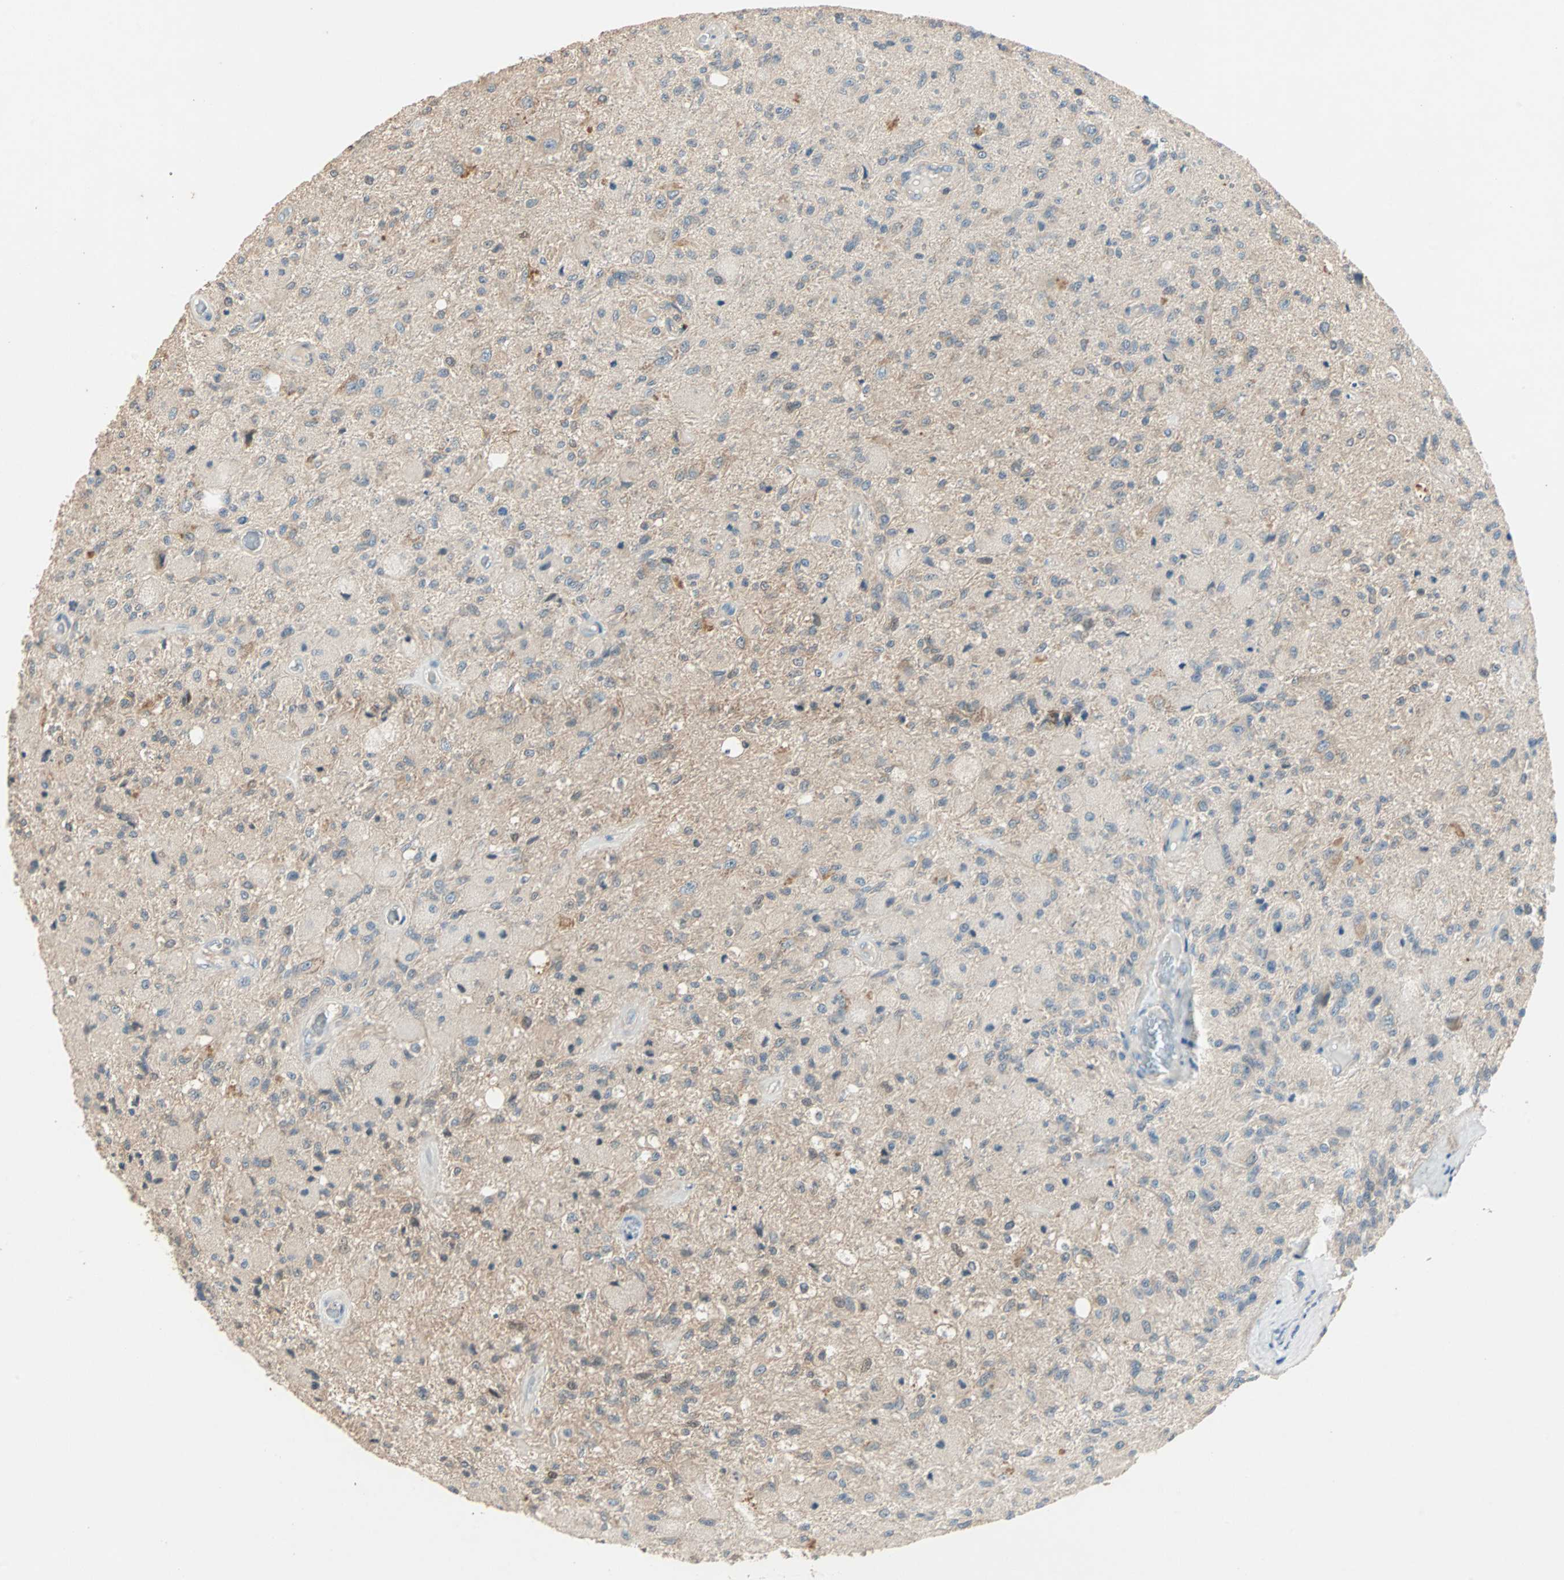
{"staining": {"intensity": "weak", "quantity": ">75%", "location": "cytoplasmic/membranous"}, "tissue": "glioma", "cell_type": "Tumor cells", "image_type": "cancer", "snomed": [{"axis": "morphology", "description": "Normal tissue, NOS"}, {"axis": "morphology", "description": "Glioma, malignant, High grade"}, {"axis": "topography", "description": "Cerebral cortex"}], "caption": "DAB (3,3'-diaminobenzidine) immunohistochemical staining of human glioma demonstrates weak cytoplasmic/membranous protein positivity in about >75% of tumor cells.", "gene": "TTF2", "patient": {"sex": "male", "age": 77}}